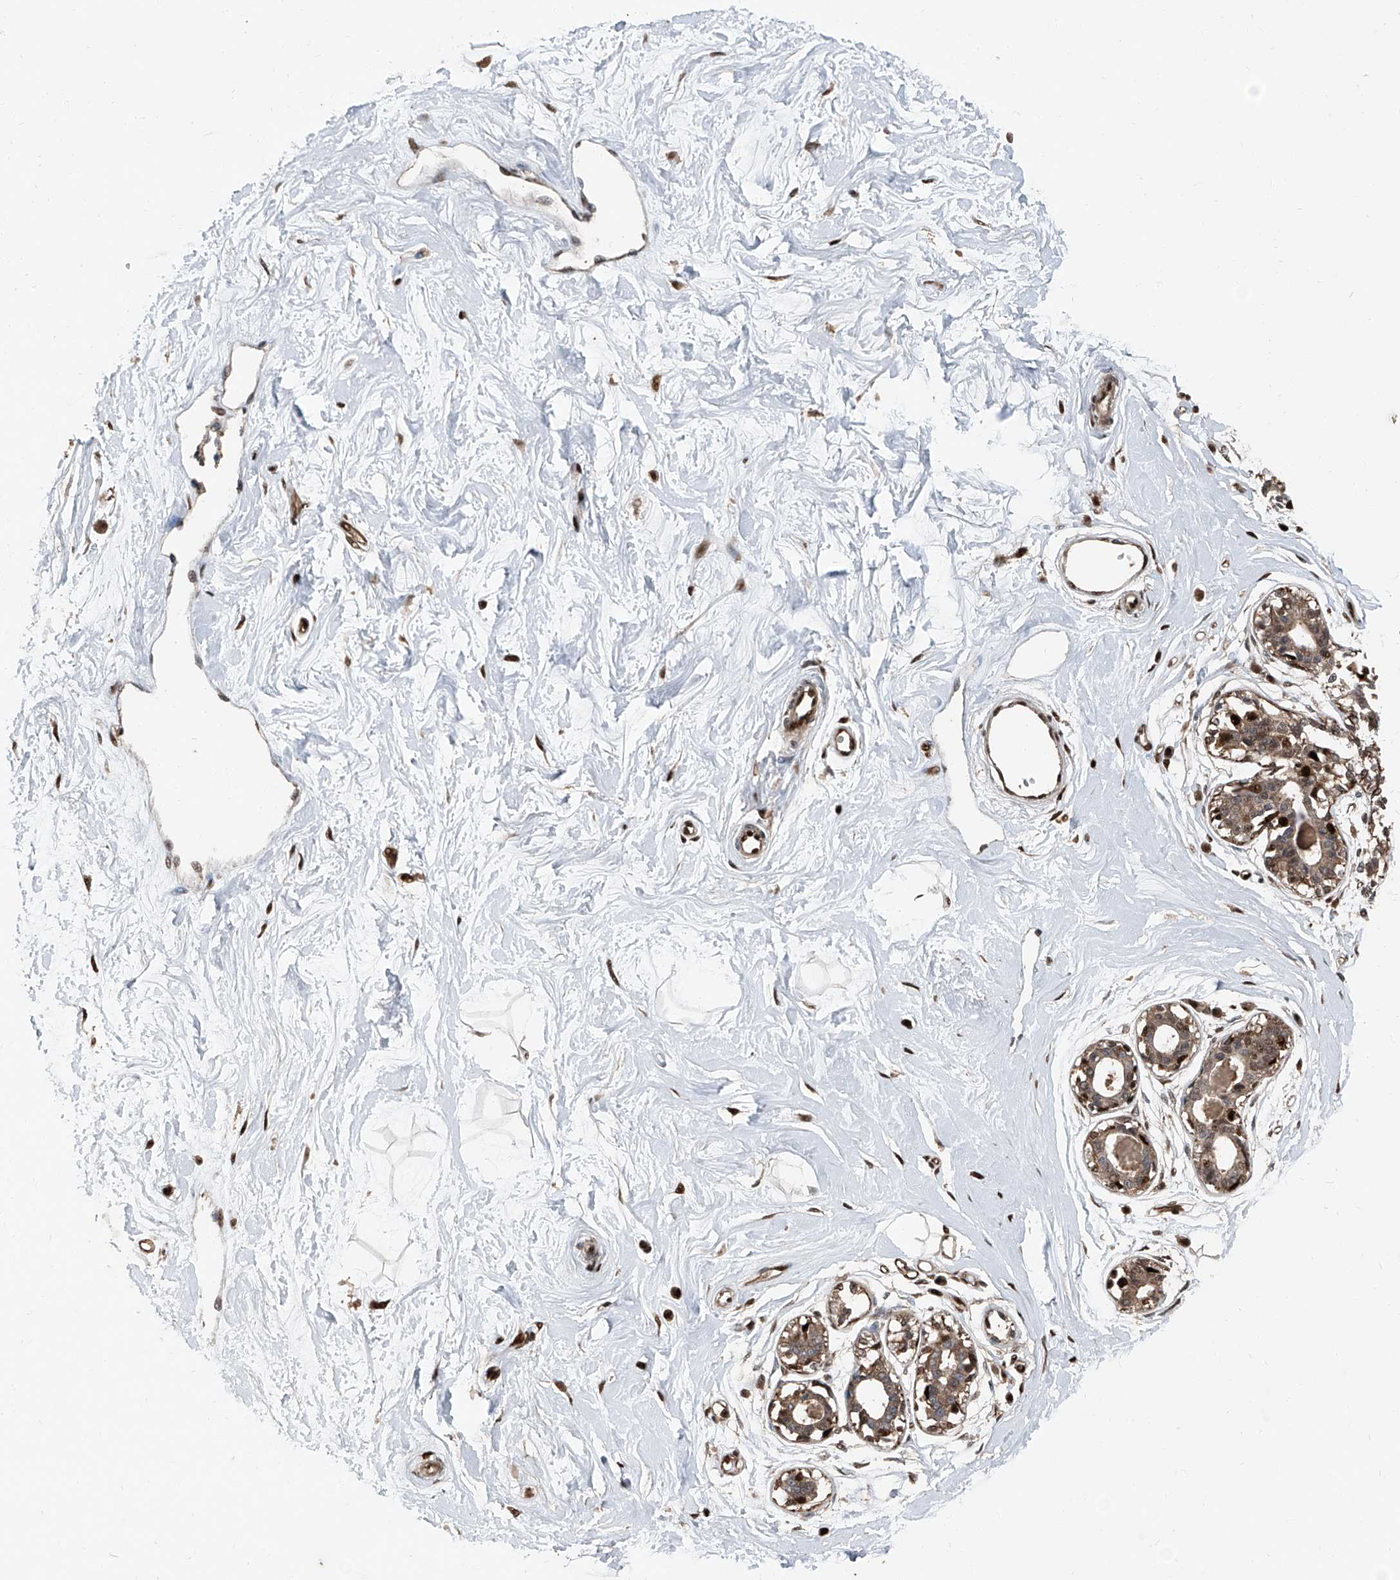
{"staining": {"intensity": "moderate", "quantity": "25%-75%", "location": "cytoplasmic/membranous,nuclear"}, "tissue": "breast", "cell_type": "Adipocytes", "image_type": "normal", "snomed": [{"axis": "morphology", "description": "Normal tissue, NOS"}, {"axis": "topography", "description": "Breast"}], "caption": "This micrograph exhibits immunohistochemistry staining of unremarkable breast, with medium moderate cytoplasmic/membranous,nuclear staining in approximately 25%-75% of adipocytes.", "gene": "FKBP5", "patient": {"sex": "female", "age": 45}}